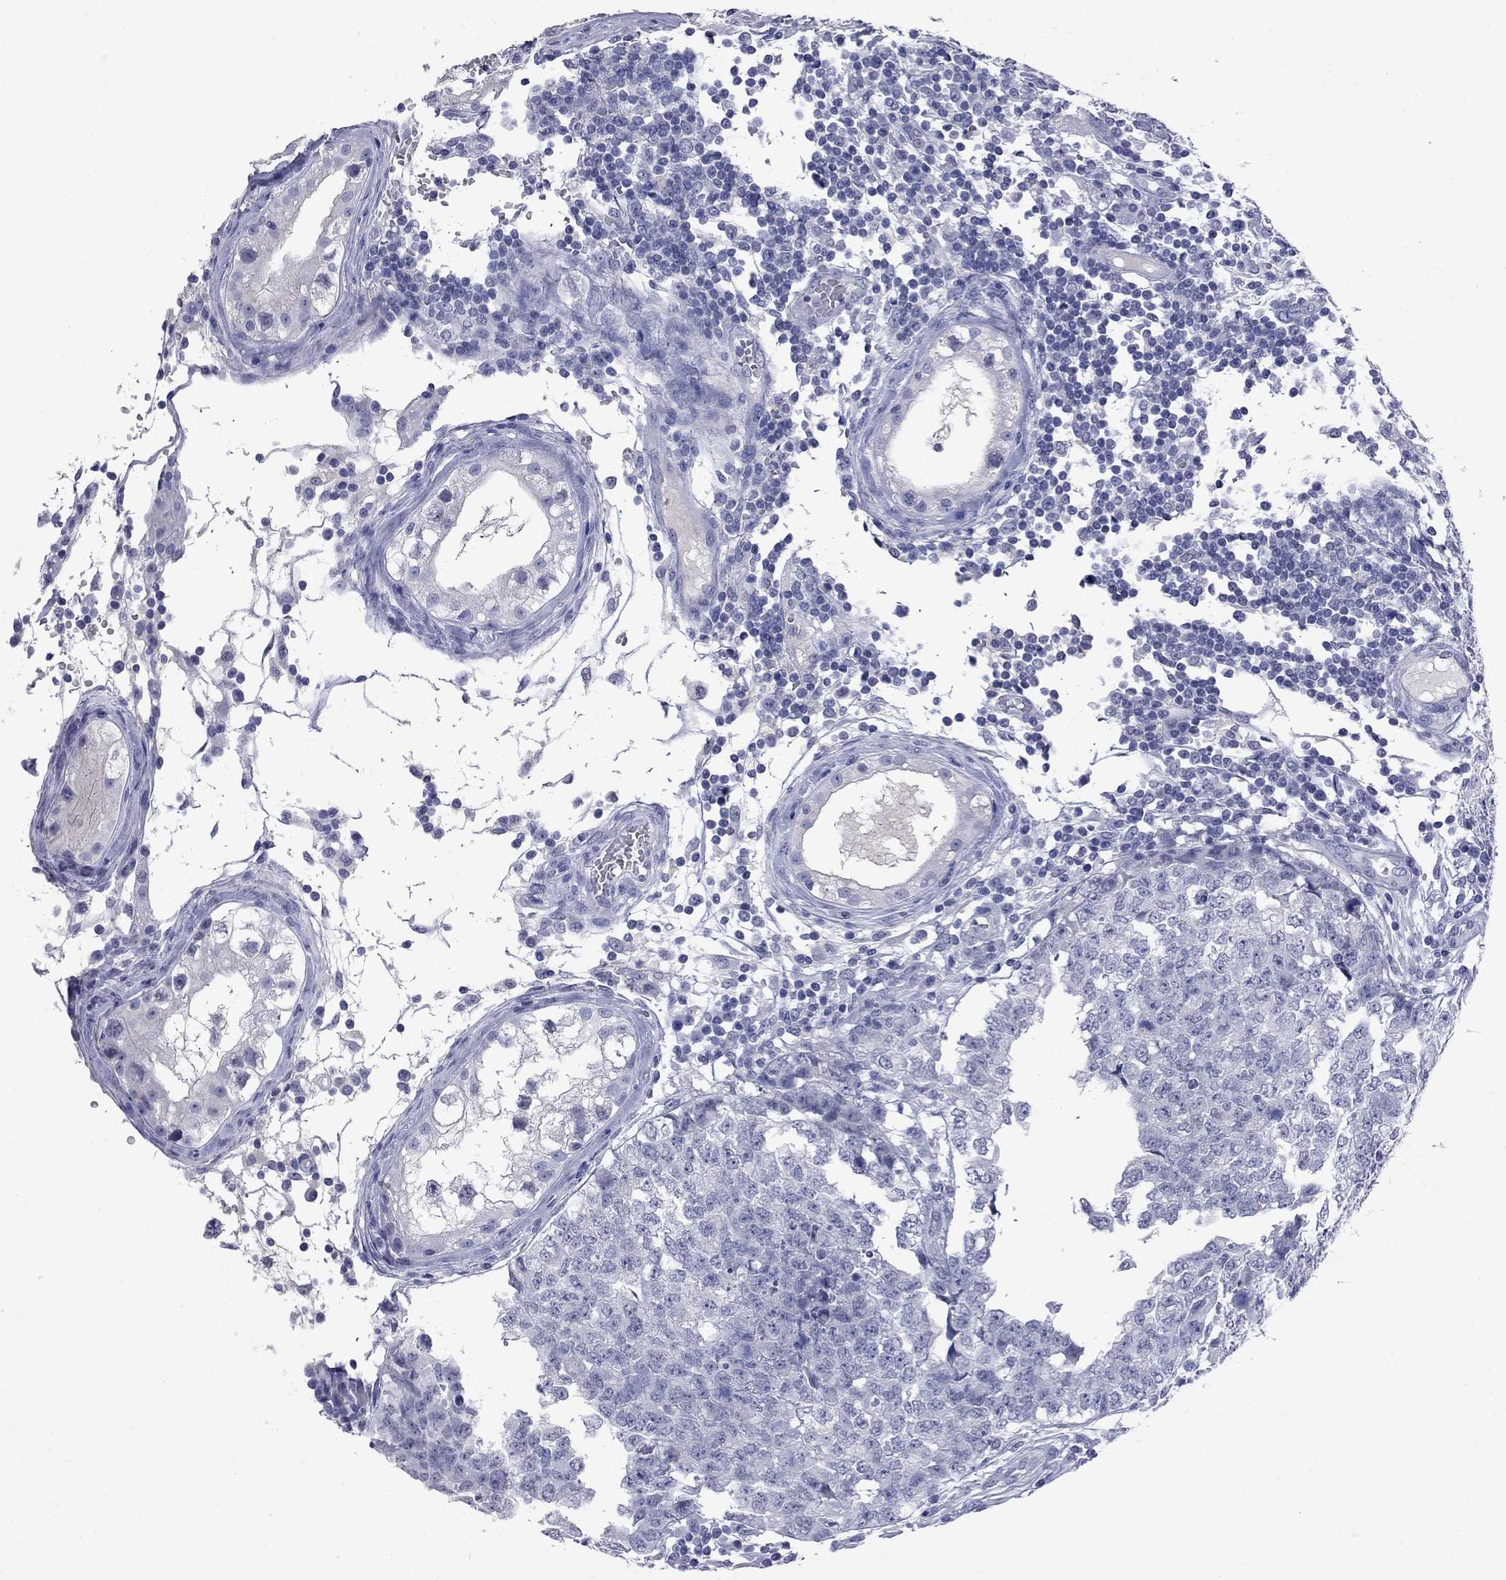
{"staining": {"intensity": "negative", "quantity": "none", "location": "none"}, "tissue": "testis cancer", "cell_type": "Tumor cells", "image_type": "cancer", "snomed": [{"axis": "morphology", "description": "Carcinoma, Embryonal, NOS"}, {"axis": "topography", "description": "Testis"}], "caption": "This is an immunohistochemistry photomicrograph of human embryonal carcinoma (testis). There is no positivity in tumor cells.", "gene": "FAM221B", "patient": {"sex": "male", "age": 23}}